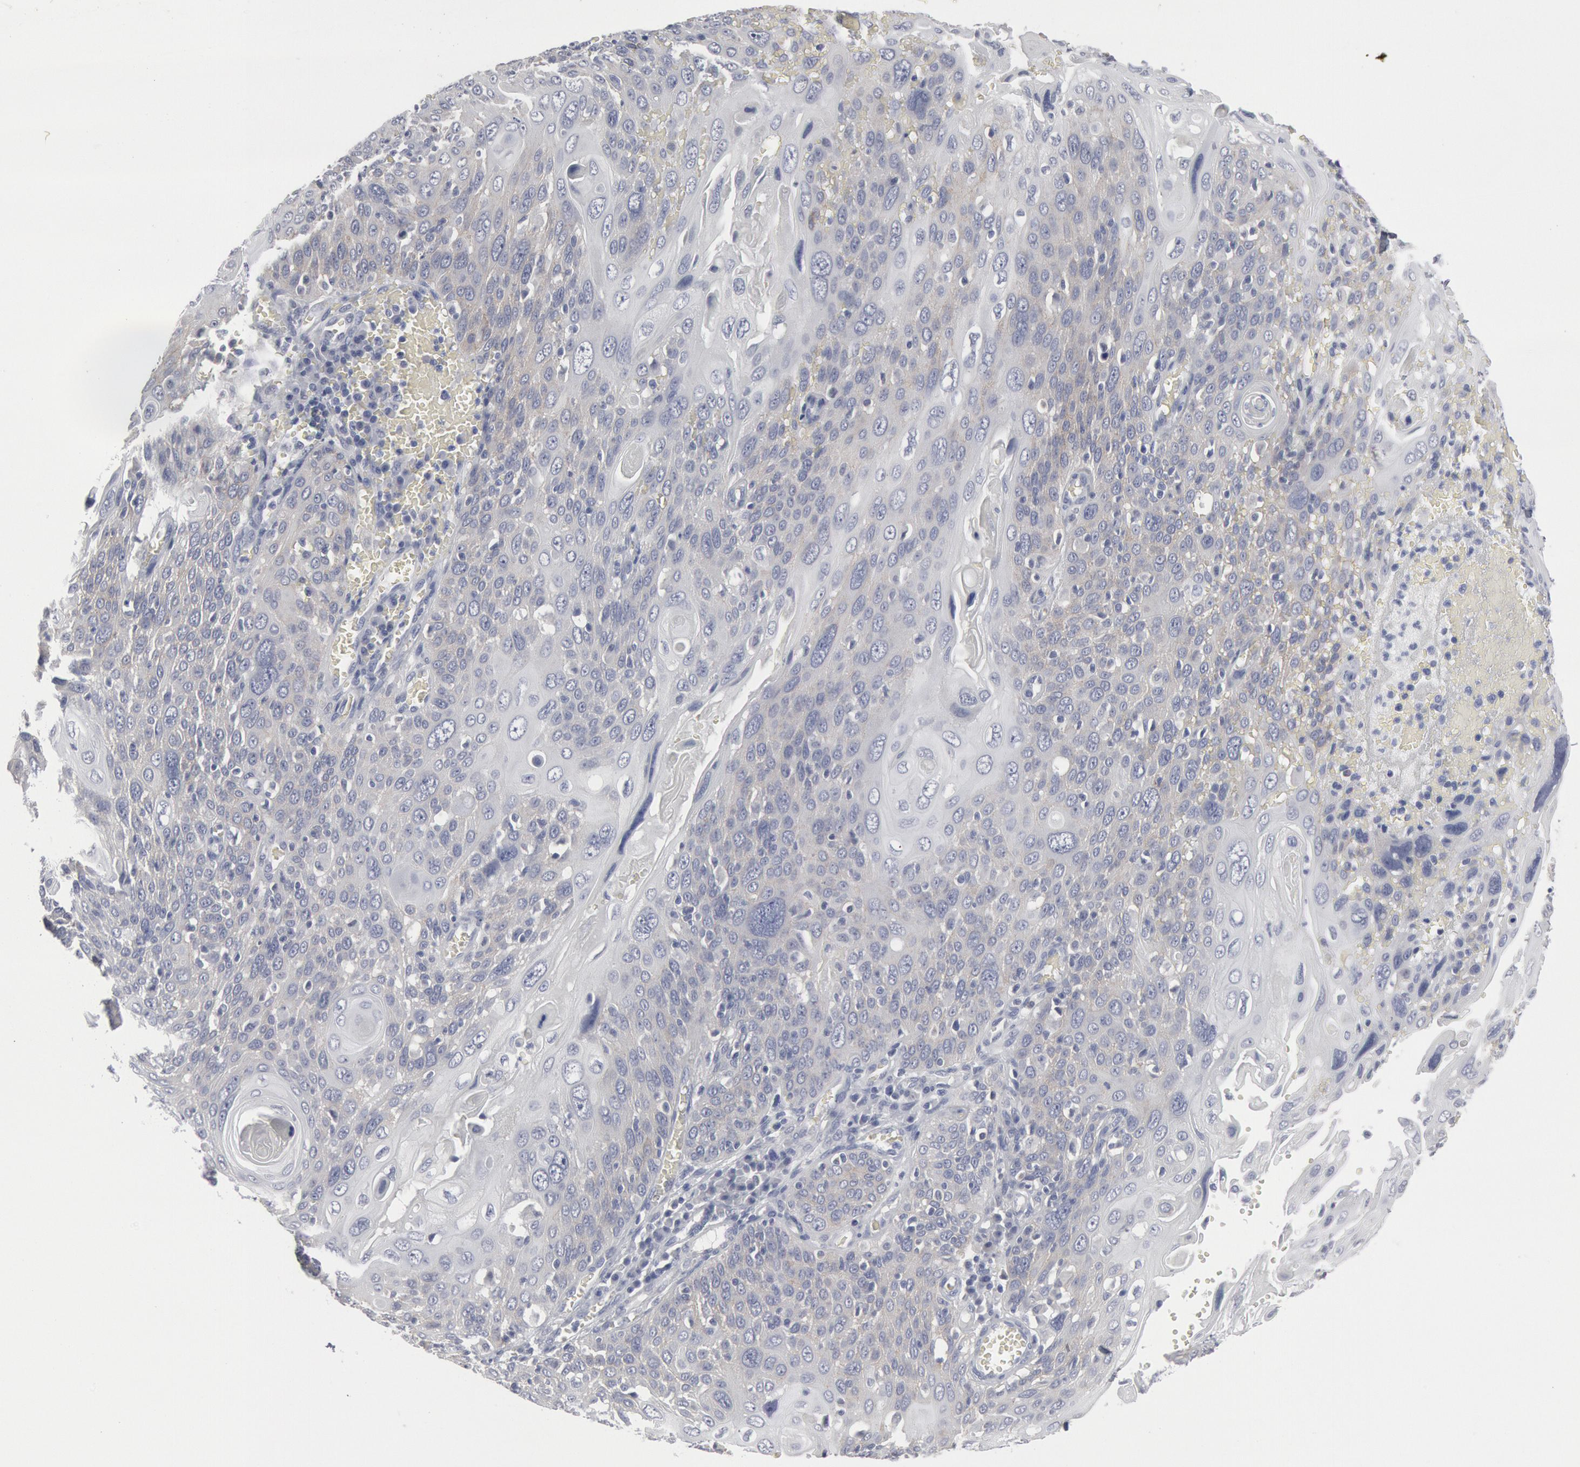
{"staining": {"intensity": "negative", "quantity": "none", "location": "none"}, "tissue": "cervical cancer", "cell_type": "Tumor cells", "image_type": "cancer", "snomed": [{"axis": "morphology", "description": "Squamous cell carcinoma, NOS"}, {"axis": "topography", "description": "Cervix"}], "caption": "Photomicrograph shows no protein expression in tumor cells of squamous cell carcinoma (cervical) tissue.", "gene": "DMC1", "patient": {"sex": "female", "age": 54}}